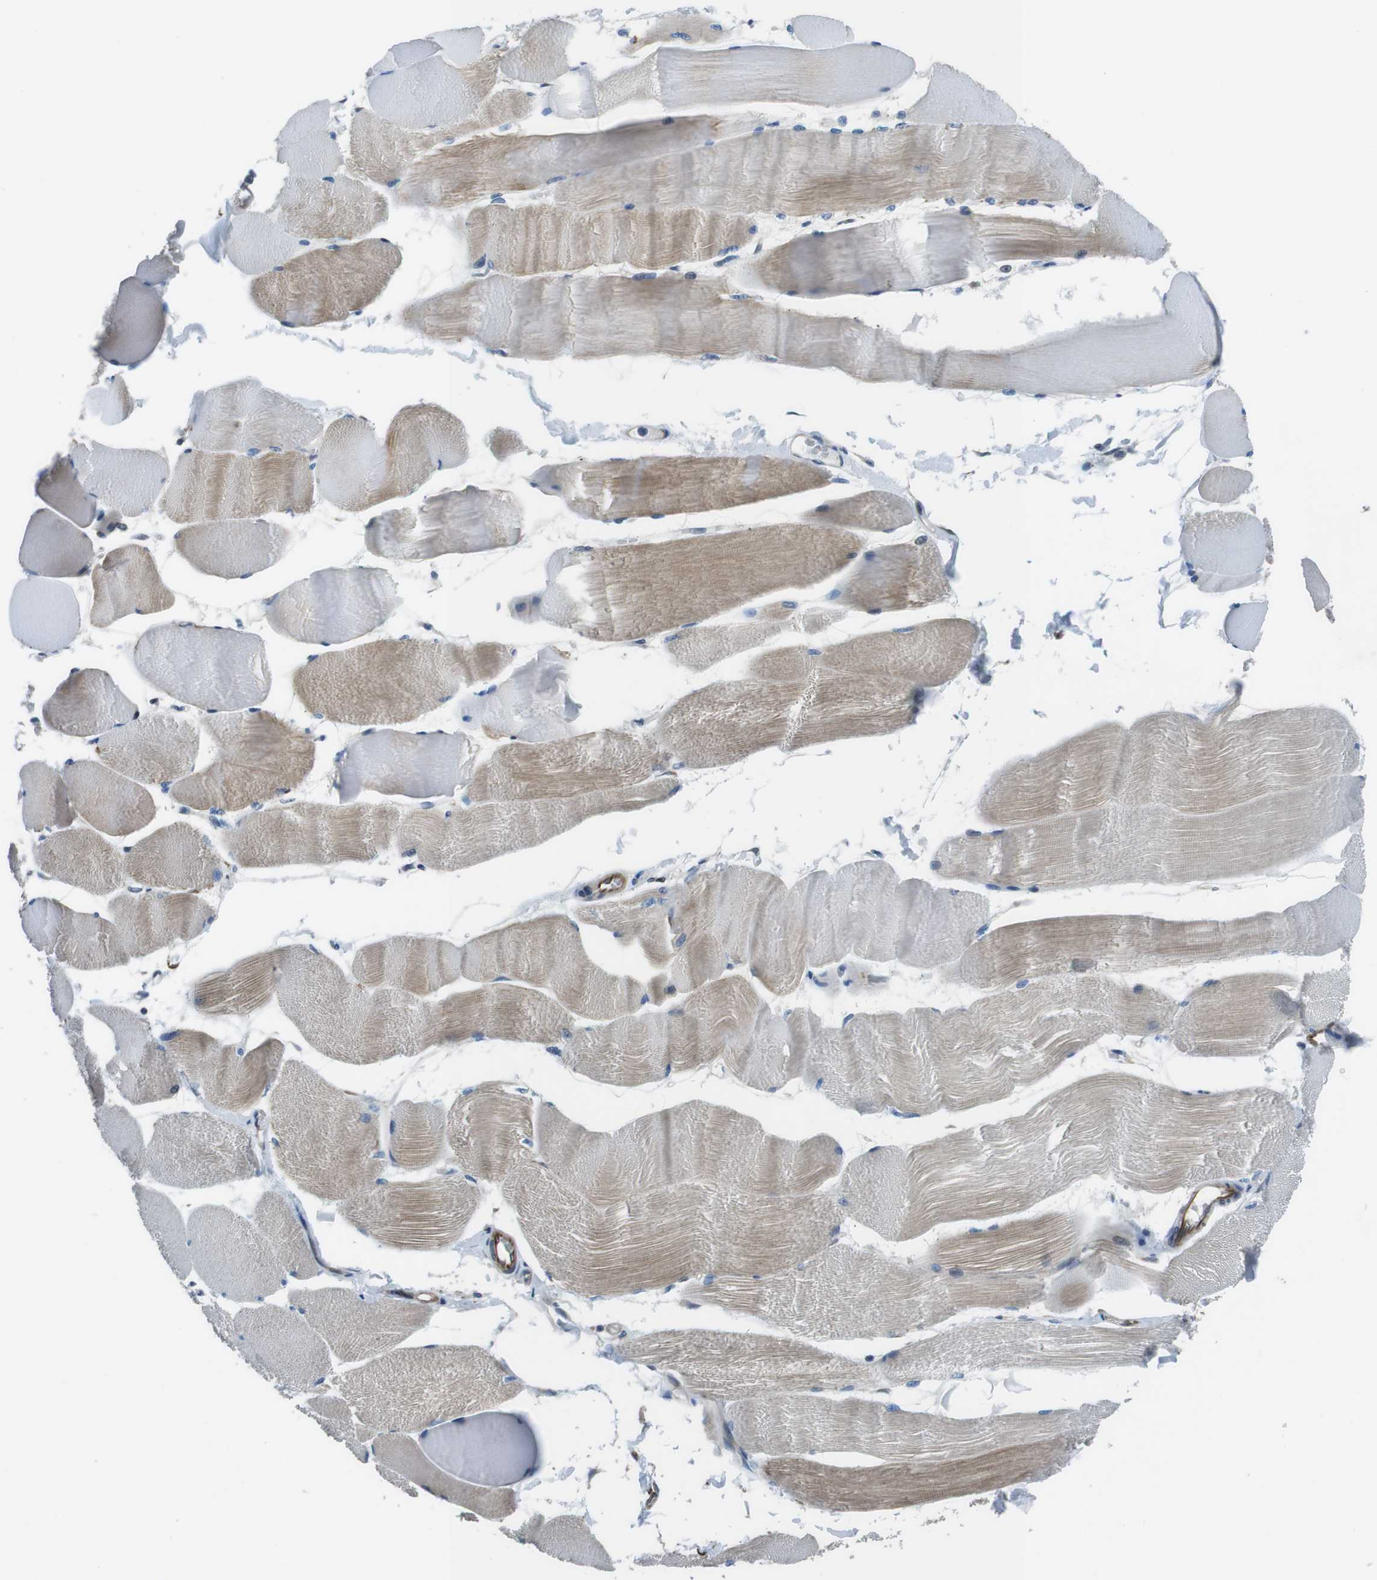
{"staining": {"intensity": "weak", "quantity": "25%-75%", "location": "cytoplasmic/membranous"}, "tissue": "skeletal muscle", "cell_type": "Myocytes", "image_type": "normal", "snomed": [{"axis": "morphology", "description": "Normal tissue, NOS"}, {"axis": "morphology", "description": "Squamous cell carcinoma, NOS"}, {"axis": "topography", "description": "Skeletal muscle"}], "caption": "Immunohistochemistry (IHC) histopathology image of benign human skeletal muscle stained for a protein (brown), which demonstrates low levels of weak cytoplasmic/membranous staining in approximately 25%-75% of myocytes.", "gene": "LRRC49", "patient": {"sex": "male", "age": 51}}